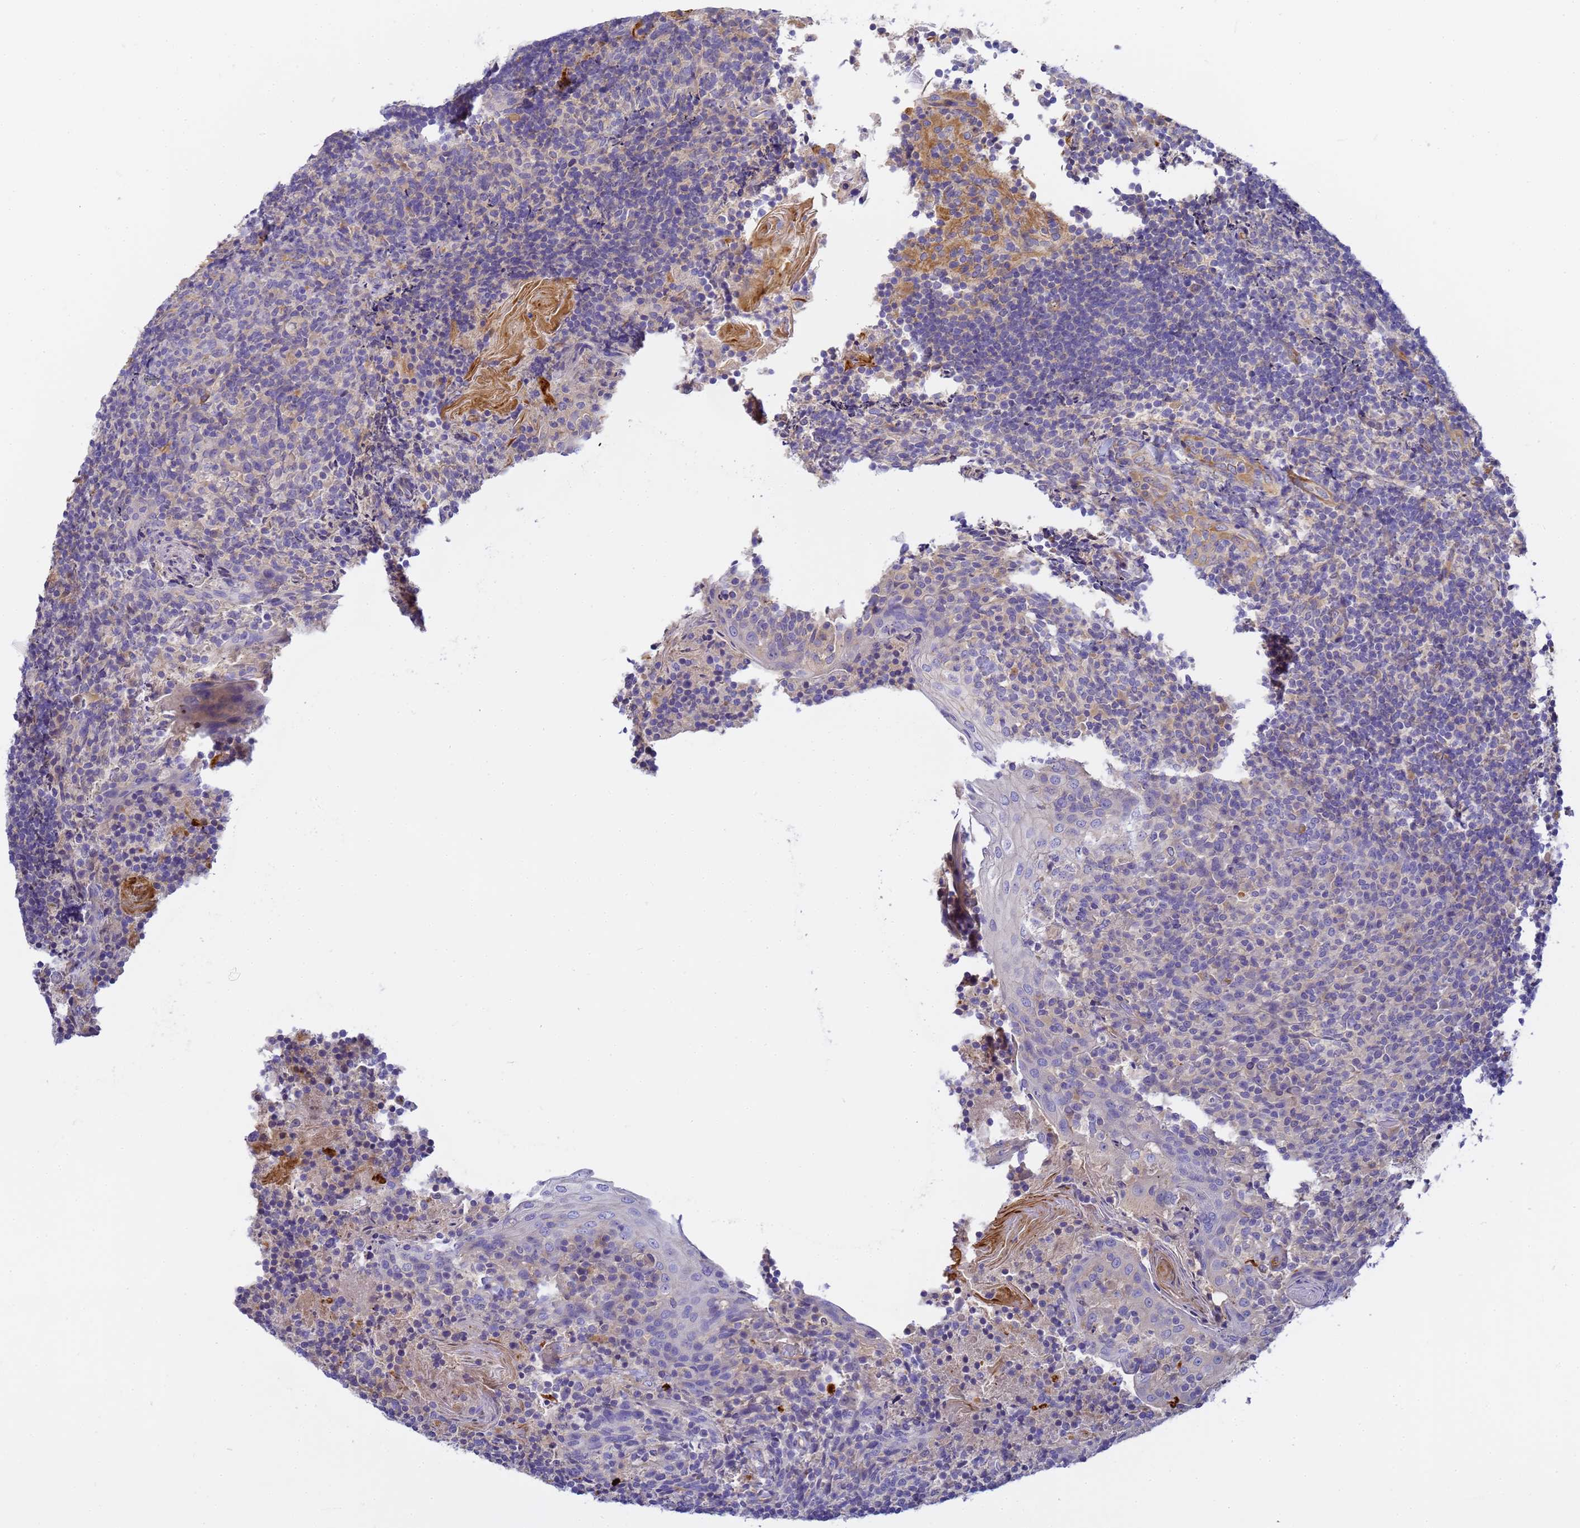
{"staining": {"intensity": "negative", "quantity": "none", "location": "none"}, "tissue": "tonsil", "cell_type": "Germinal center cells", "image_type": "normal", "snomed": [{"axis": "morphology", "description": "Normal tissue, NOS"}, {"axis": "topography", "description": "Tonsil"}], "caption": "Photomicrograph shows no significant protein expression in germinal center cells of normal tonsil.", "gene": "MYL10", "patient": {"sex": "female", "age": 10}}